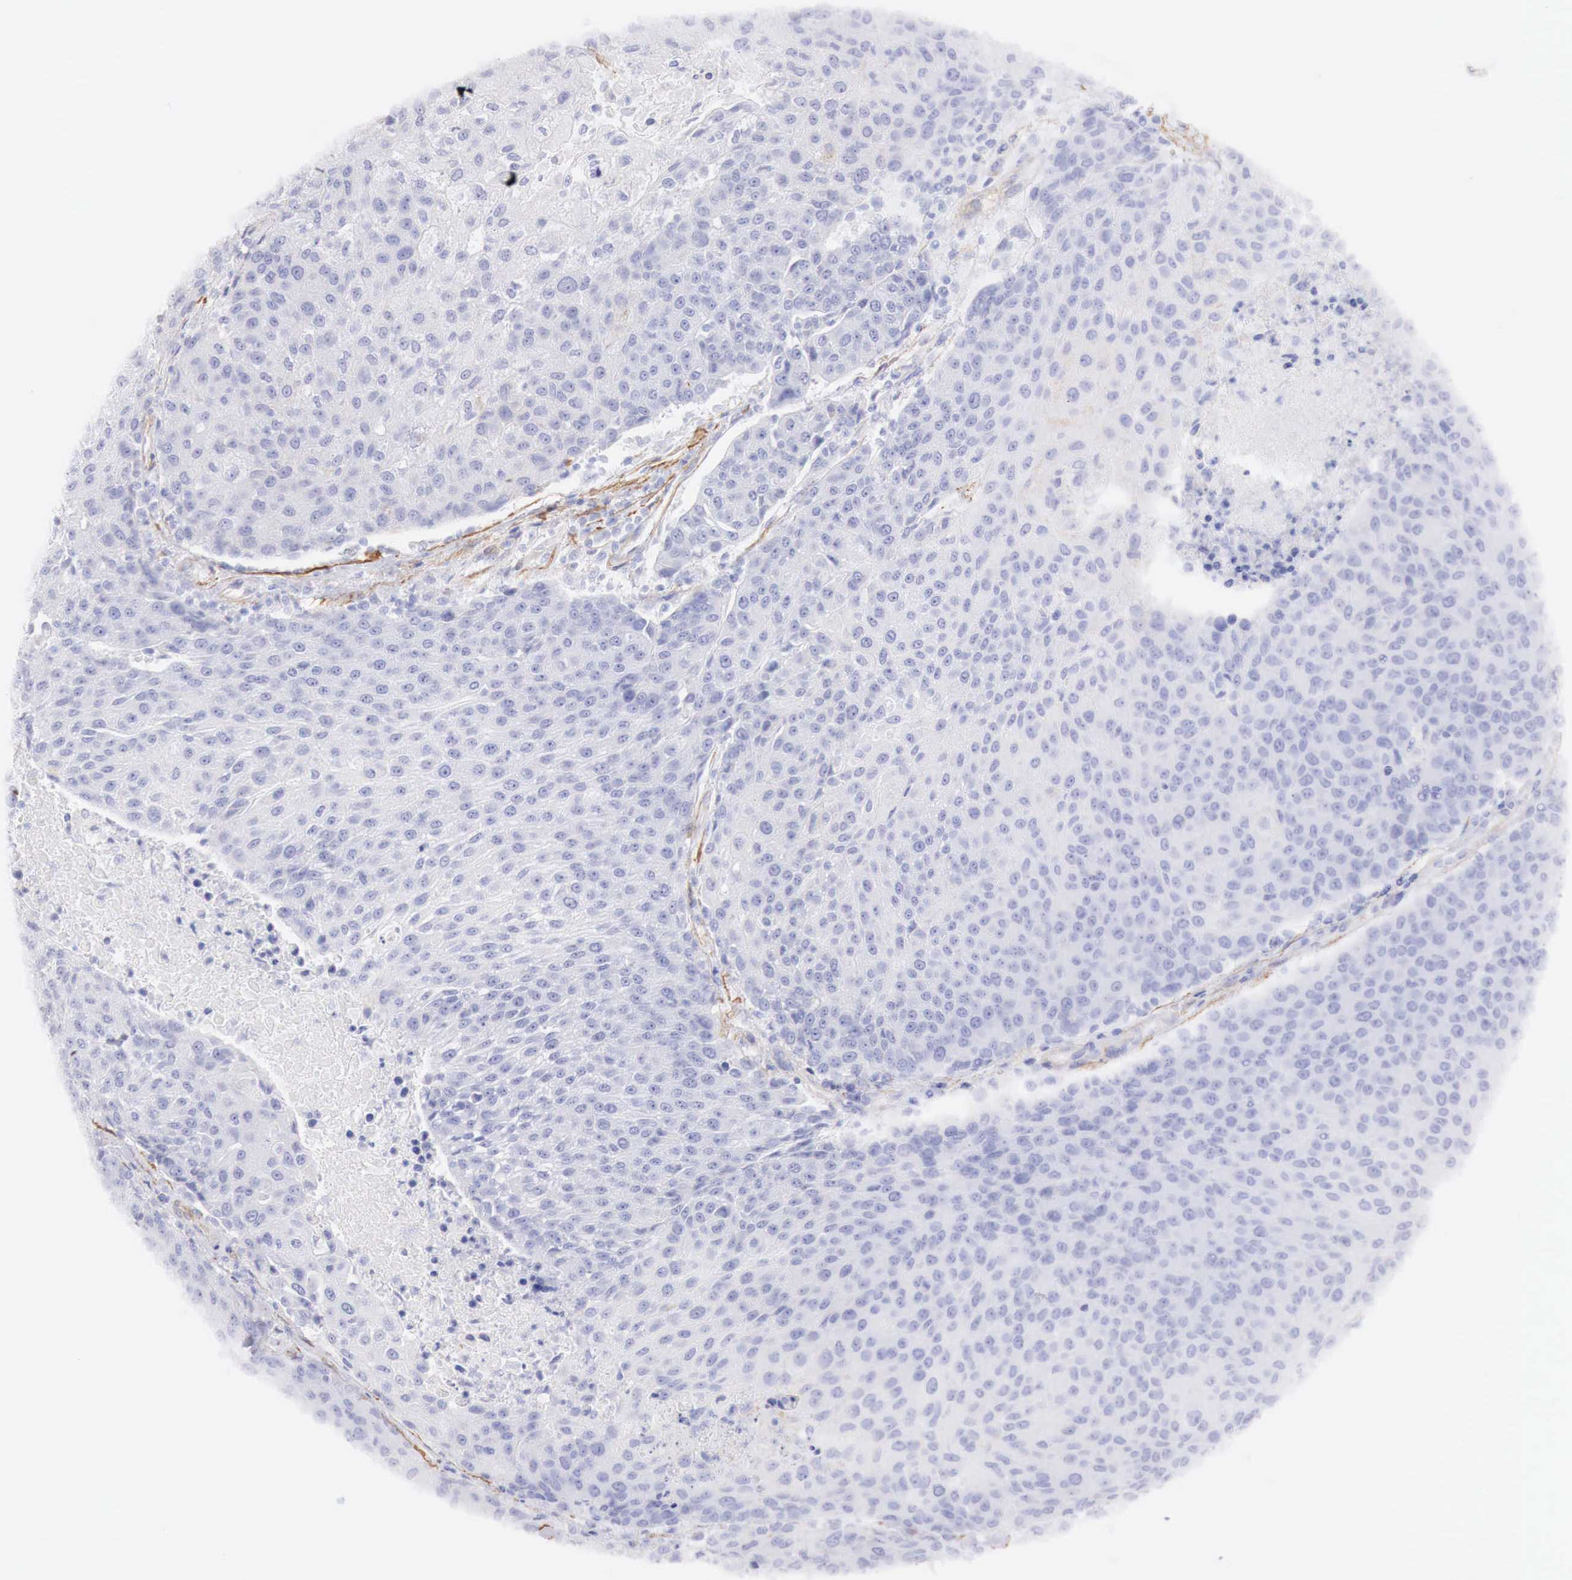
{"staining": {"intensity": "negative", "quantity": "none", "location": "none"}, "tissue": "urothelial cancer", "cell_type": "Tumor cells", "image_type": "cancer", "snomed": [{"axis": "morphology", "description": "Urothelial carcinoma, High grade"}, {"axis": "topography", "description": "Urinary bladder"}], "caption": "Immunohistochemical staining of human high-grade urothelial carcinoma demonstrates no significant positivity in tumor cells.", "gene": "TPM1", "patient": {"sex": "female", "age": 85}}